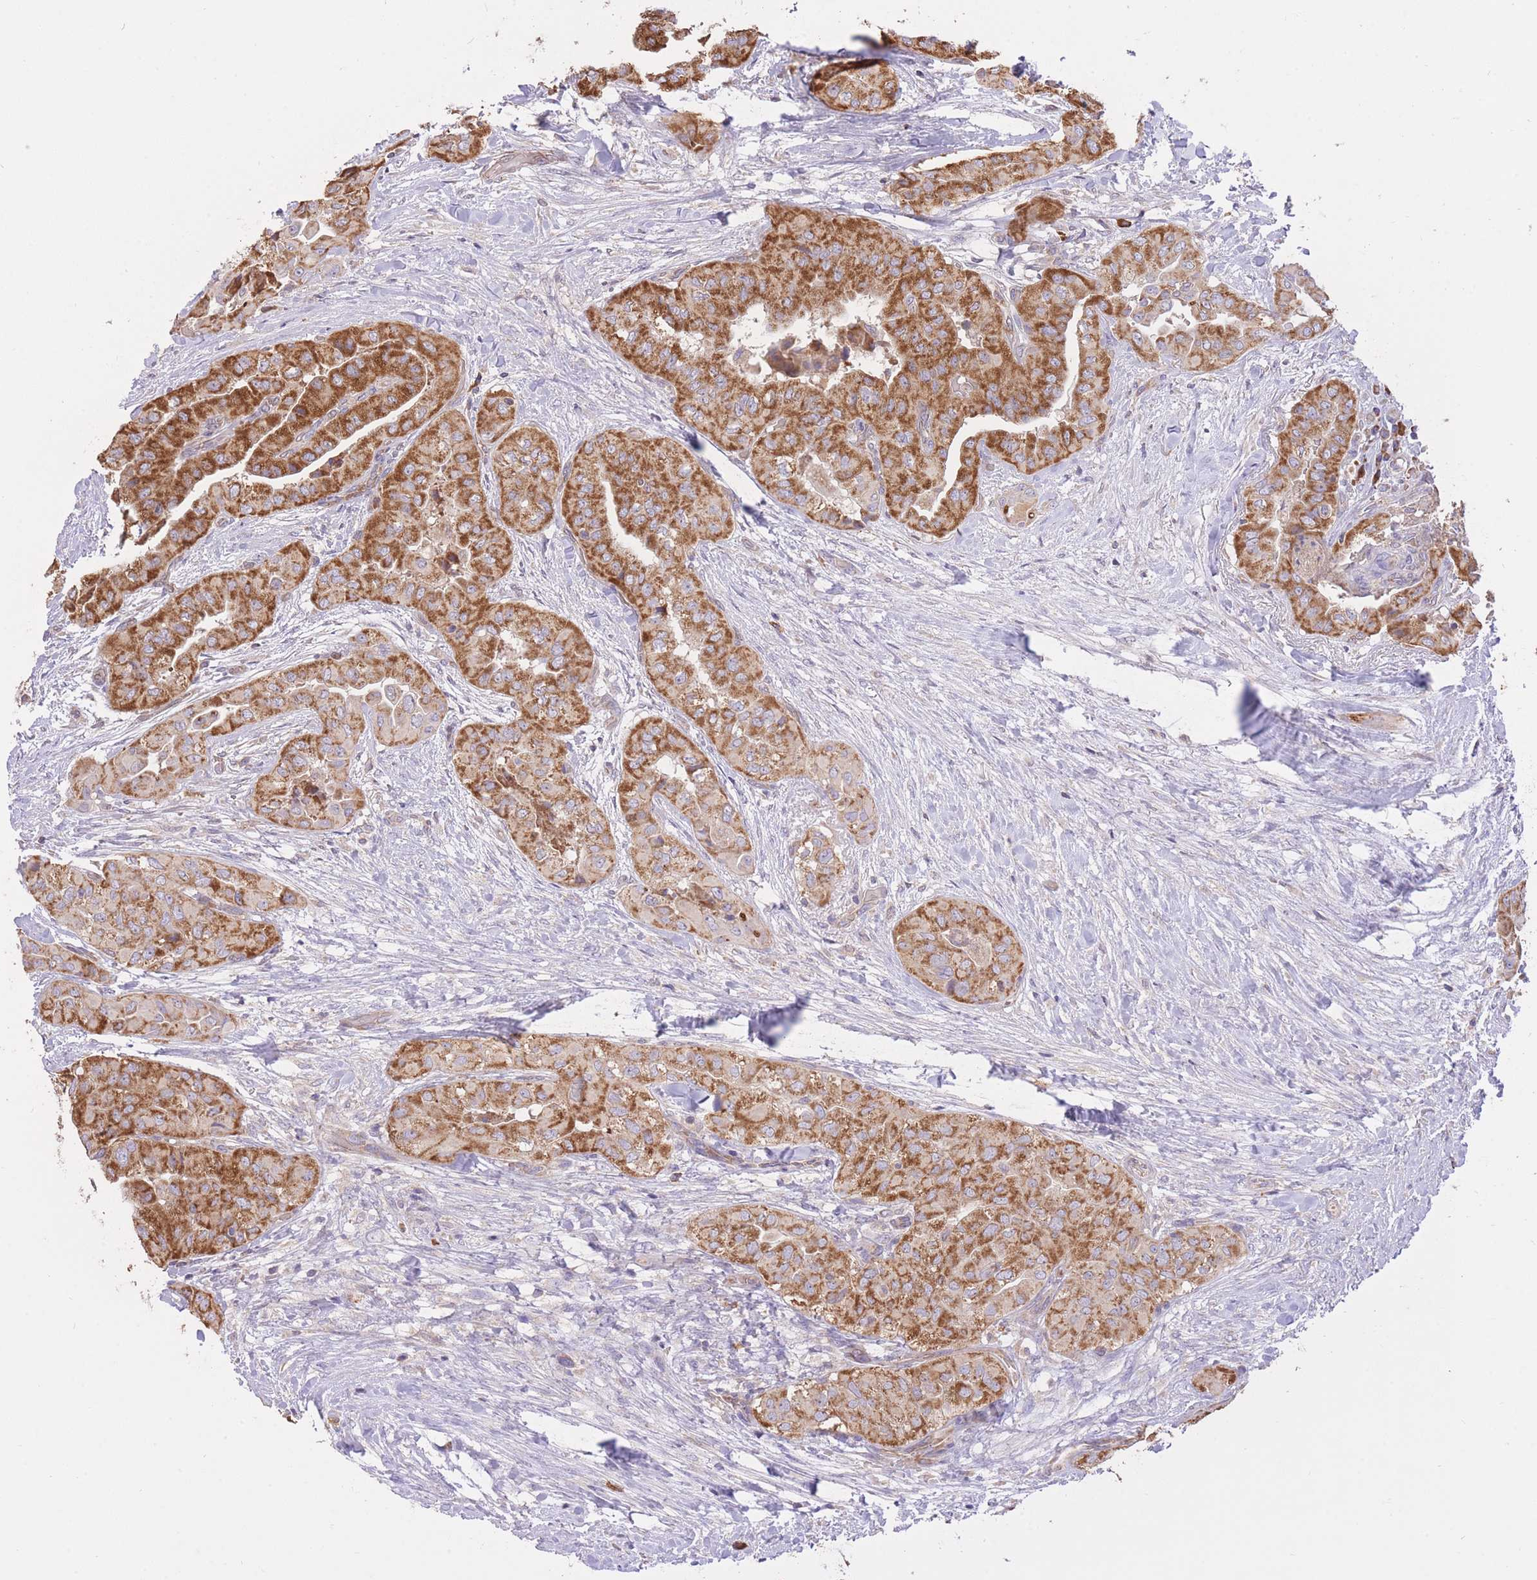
{"staining": {"intensity": "strong", "quantity": ">75%", "location": "cytoplasmic/membranous"}, "tissue": "head and neck cancer", "cell_type": "Tumor cells", "image_type": "cancer", "snomed": [{"axis": "morphology", "description": "Adenocarcinoma, NOS"}, {"axis": "topography", "description": "Head-Neck"}], "caption": "Strong cytoplasmic/membranous positivity for a protein is identified in approximately >75% of tumor cells of head and neck cancer (adenocarcinoma) using immunohistochemistry.", "gene": "PREP", "patient": {"sex": "male", "age": 66}}